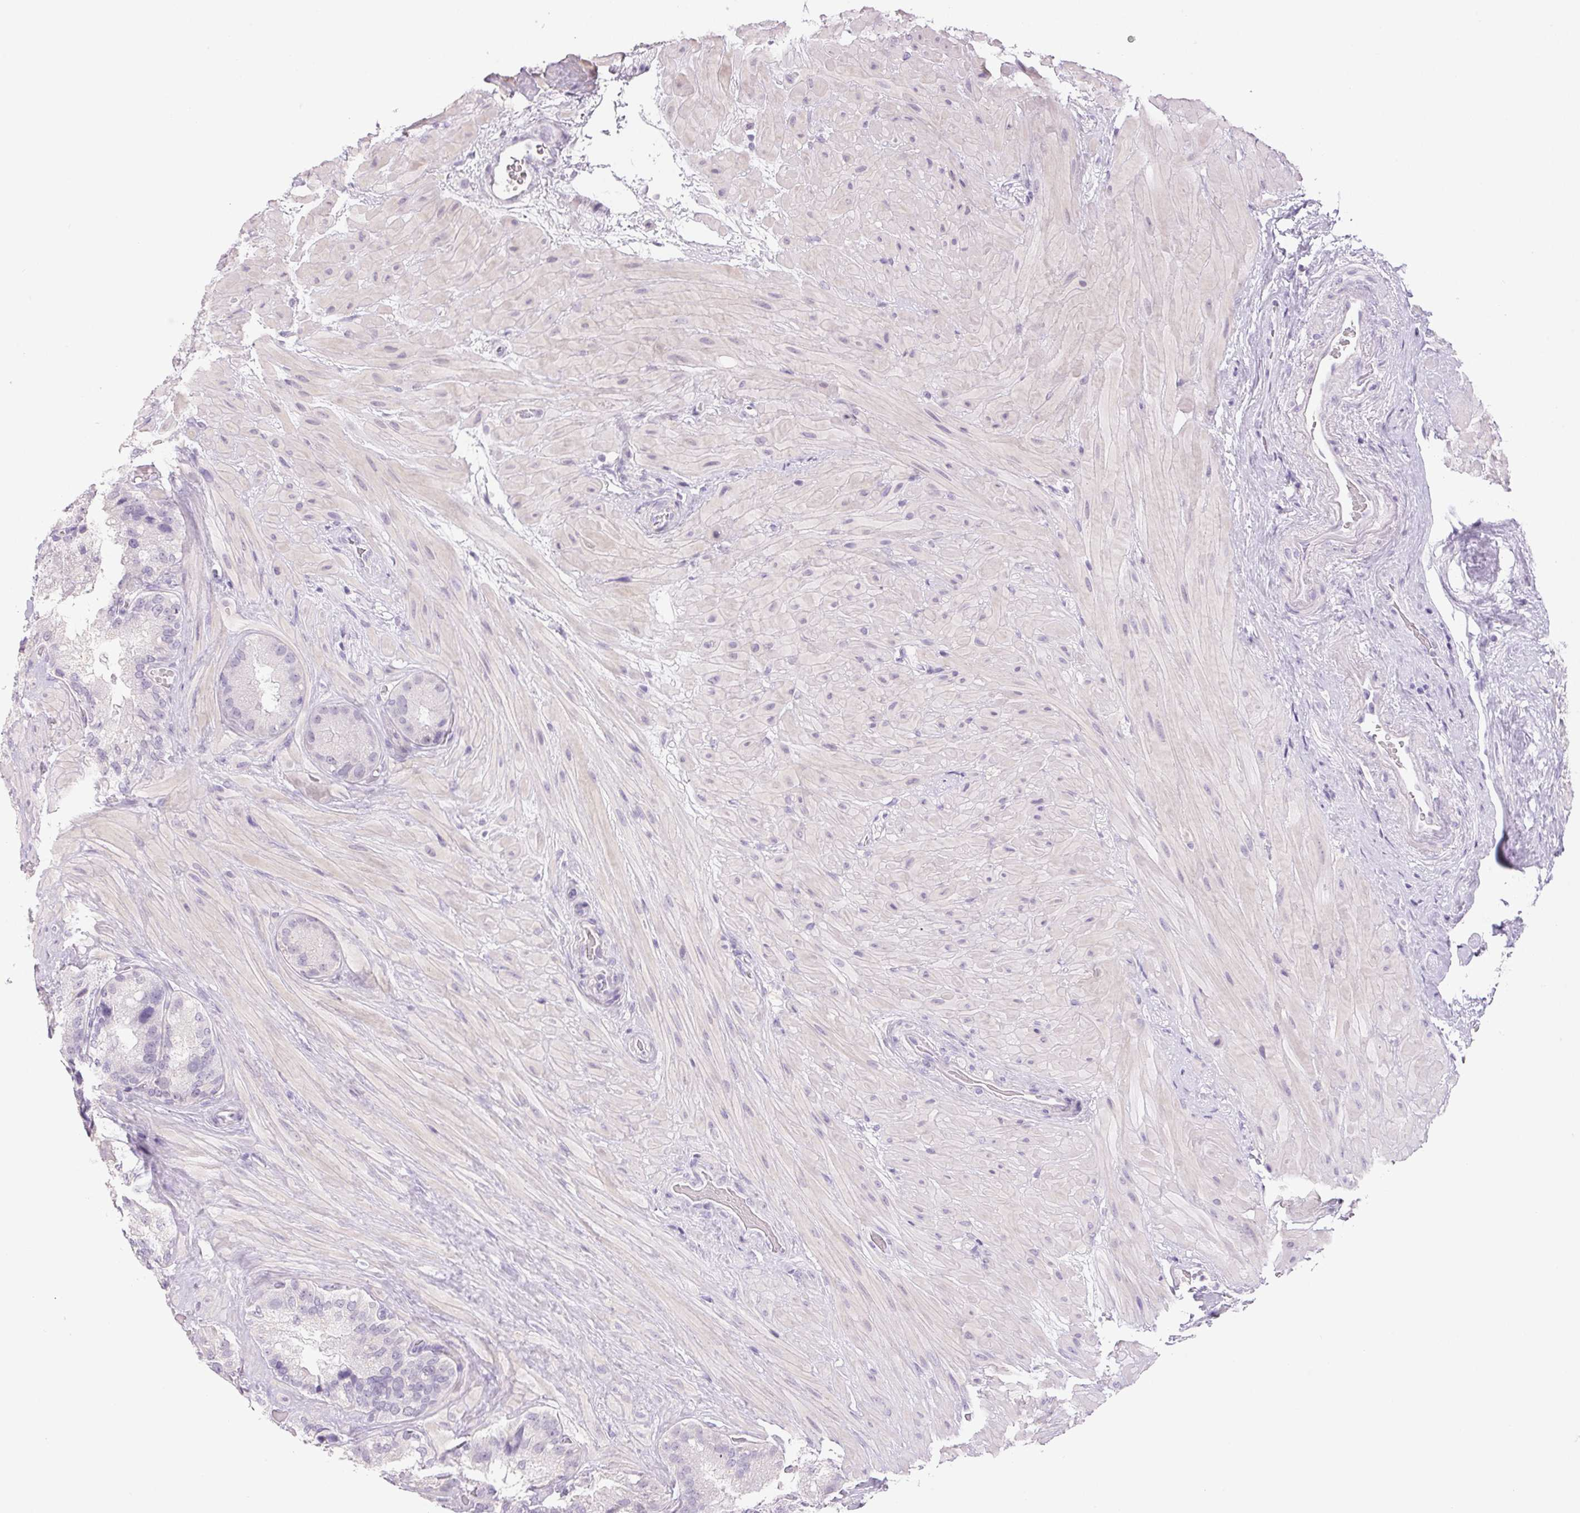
{"staining": {"intensity": "negative", "quantity": "none", "location": "none"}, "tissue": "seminal vesicle", "cell_type": "Glandular cells", "image_type": "normal", "snomed": [{"axis": "morphology", "description": "Normal tissue, NOS"}, {"axis": "topography", "description": "Seminal veicle"}], "caption": "DAB immunohistochemical staining of unremarkable human seminal vesicle displays no significant expression in glandular cells. The staining was performed using DAB (3,3'-diaminobenzidine) to visualize the protein expression in brown, while the nuclei were stained in blue with hematoxylin (Magnification: 20x).", "gene": "BPIFB2", "patient": {"sex": "male", "age": 60}}